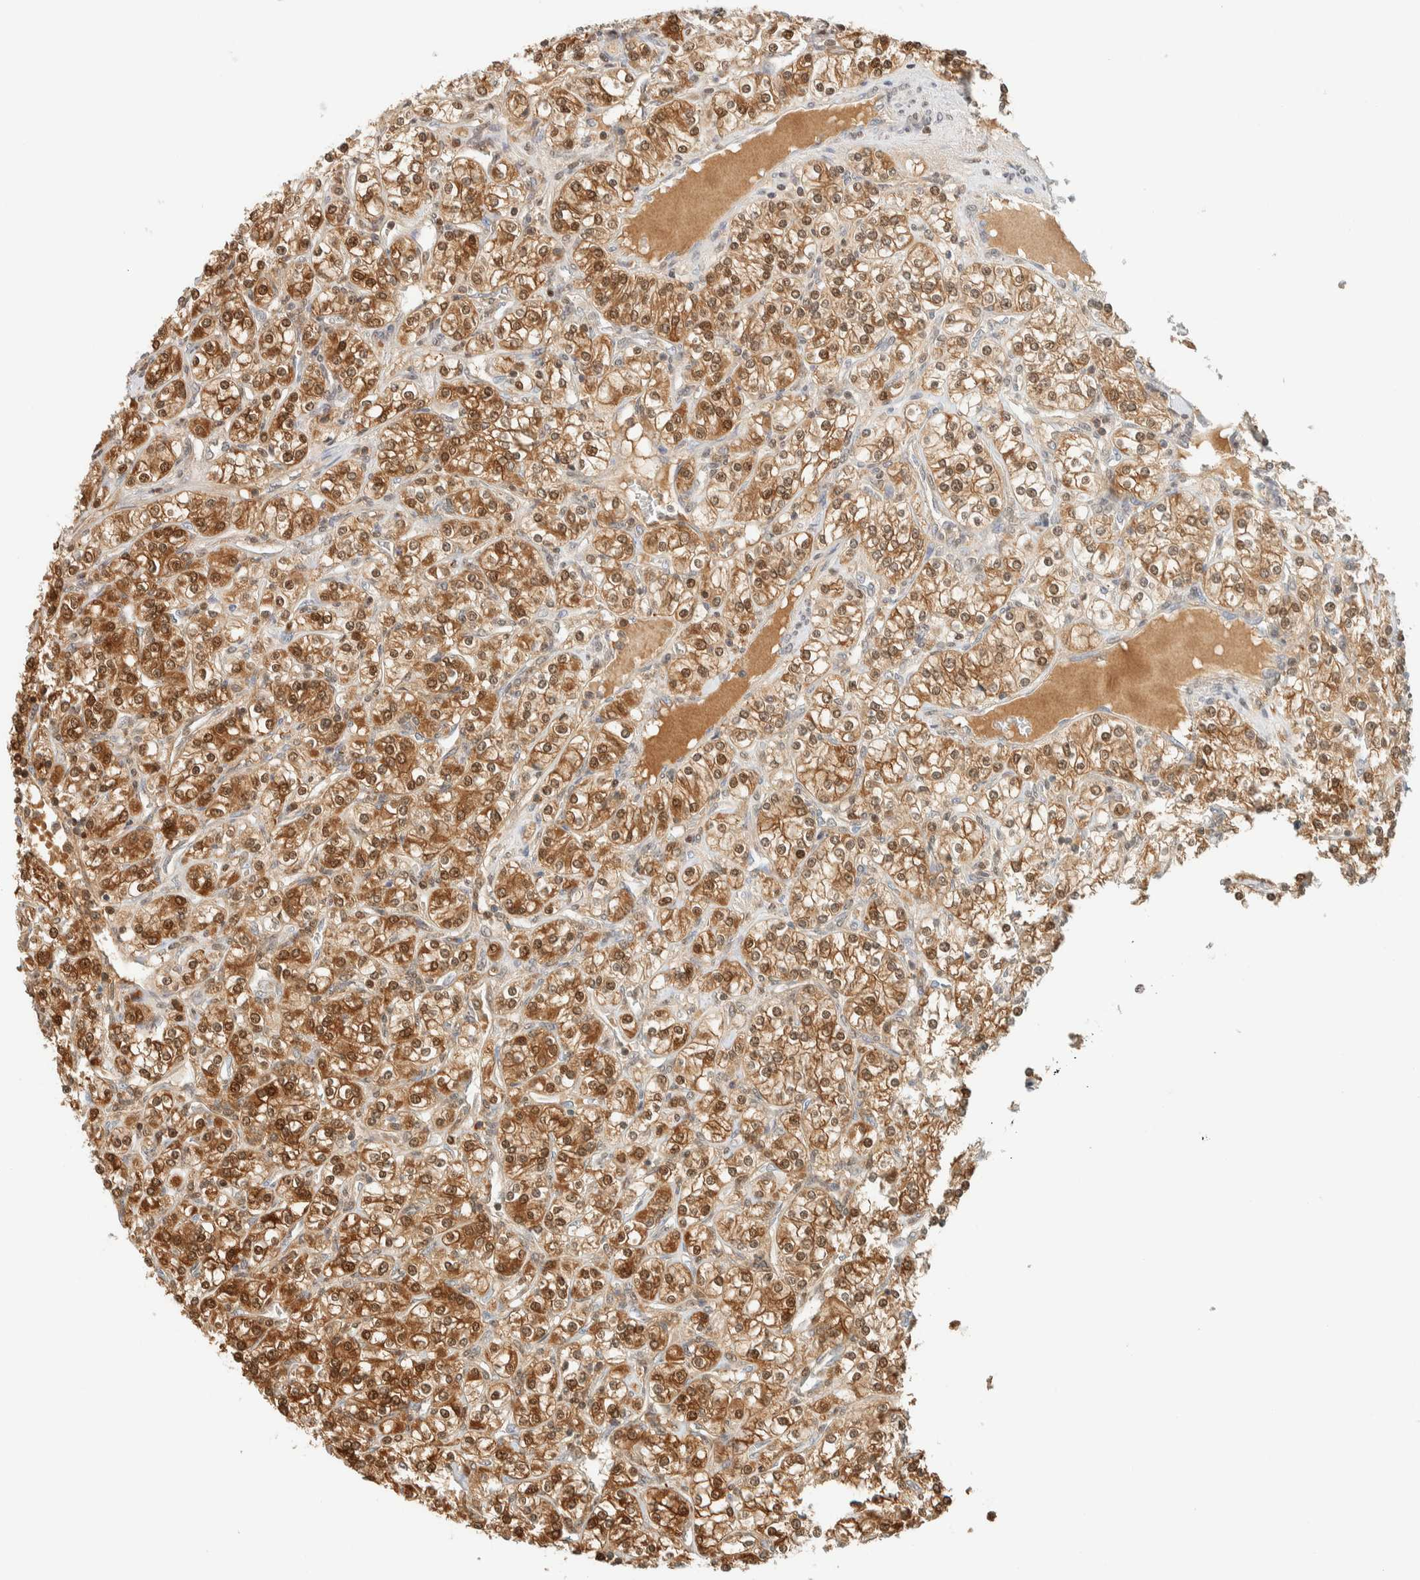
{"staining": {"intensity": "moderate", "quantity": ">75%", "location": "cytoplasmic/membranous,nuclear"}, "tissue": "renal cancer", "cell_type": "Tumor cells", "image_type": "cancer", "snomed": [{"axis": "morphology", "description": "Adenocarcinoma, NOS"}, {"axis": "topography", "description": "Kidney"}], "caption": "Immunohistochemistry (IHC) of human adenocarcinoma (renal) shows medium levels of moderate cytoplasmic/membranous and nuclear staining in about >75% of tumor cells.", "gene": "ZBTB37", "patient": {"sex": "male", "age": 77}}